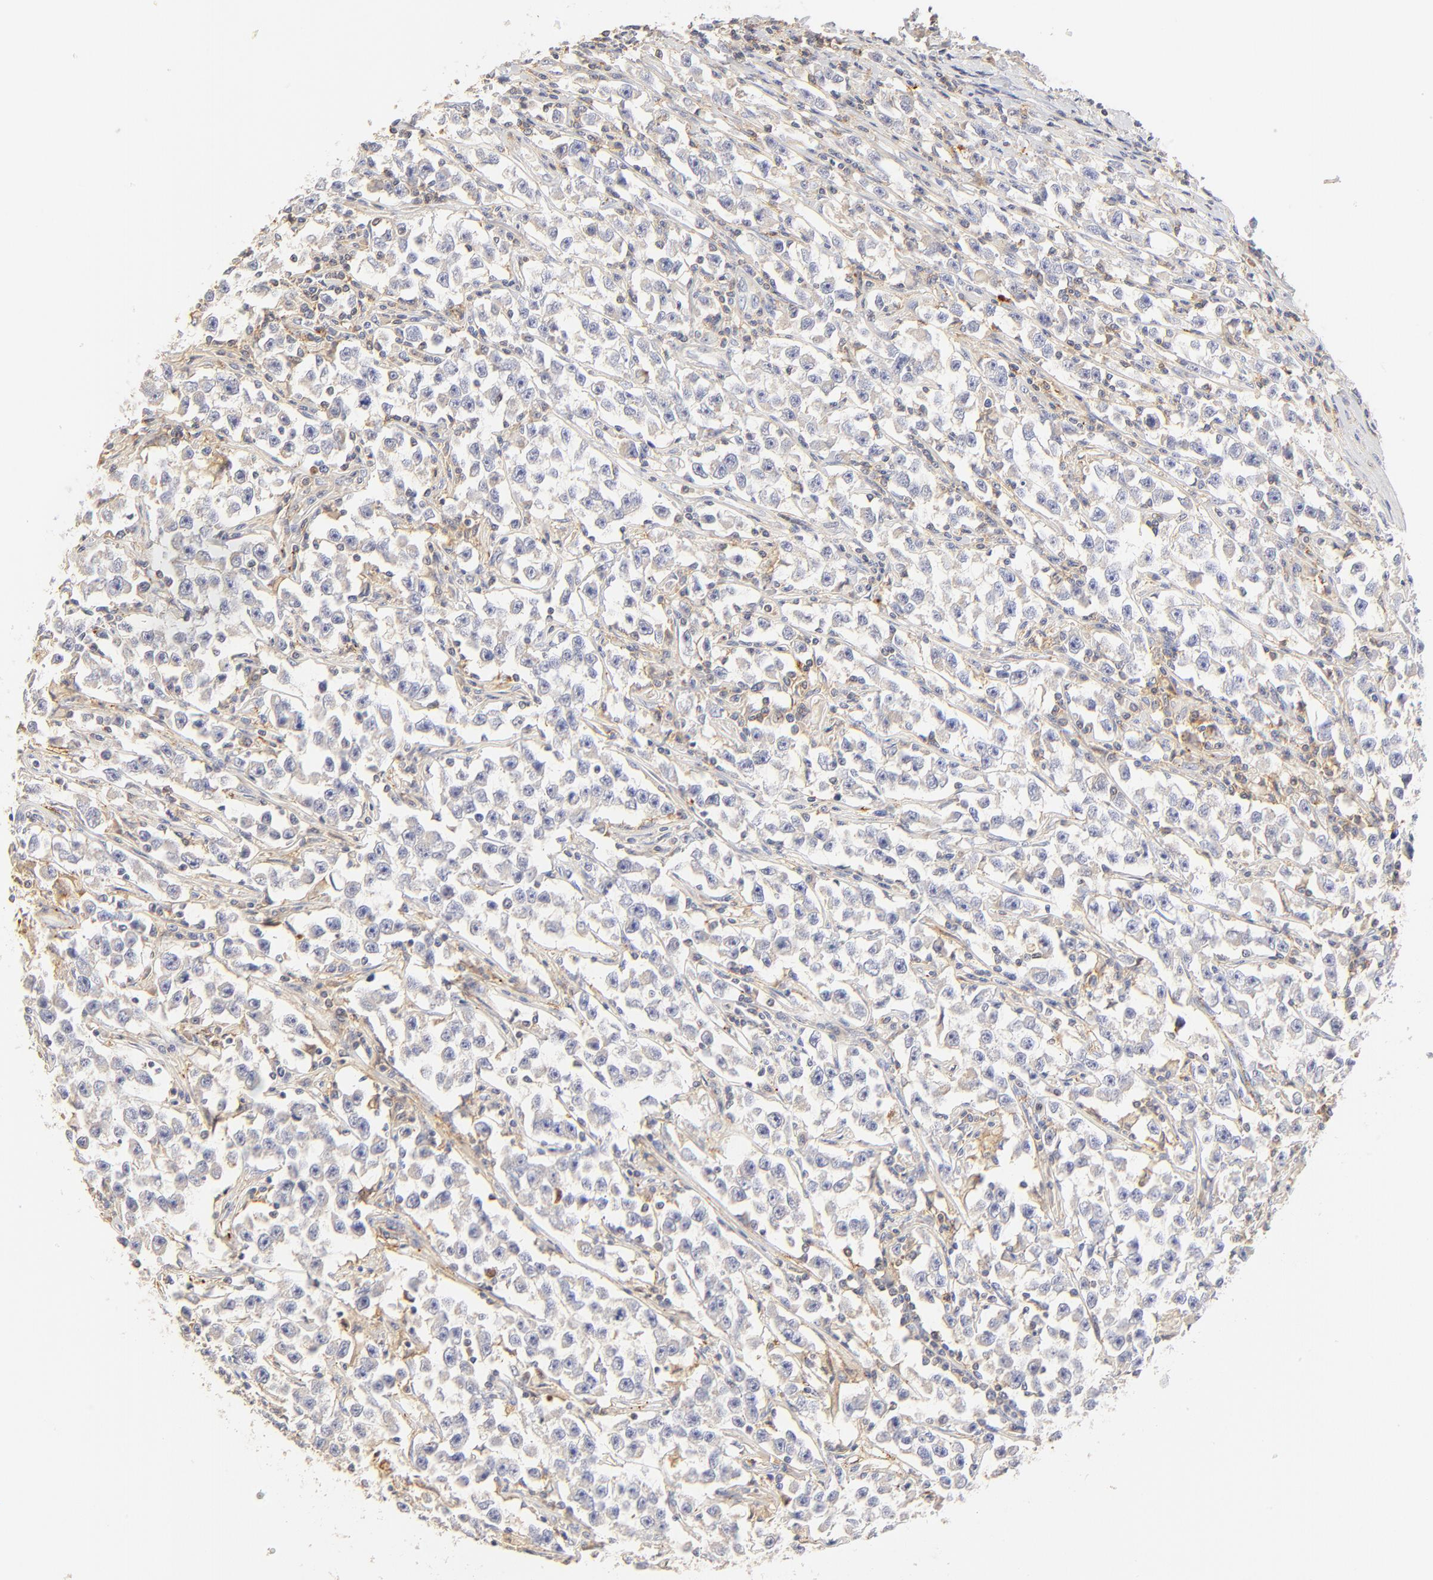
{"staining": {"intensity": "weak", "quantity": "25%-75%", "location": "cytoplasmic/membranous"}, "tissue": "testis cancer", "cell_type": "Tumor cells", "image_type": "cancer", "snomed": [{"axis": "morphology", "description": "Seminoma, NOS"}, {"axis": "topography", "description": "Testis"}], "caption": "Weak cytoplasmic/membranous positivity for a protein is seen in about 25%-75% of tumor cells of testis cancer (seminoma) using immunohistochemistry.", "gene": "MDGA2", "patient": {"sex": "male", "age": 33}}